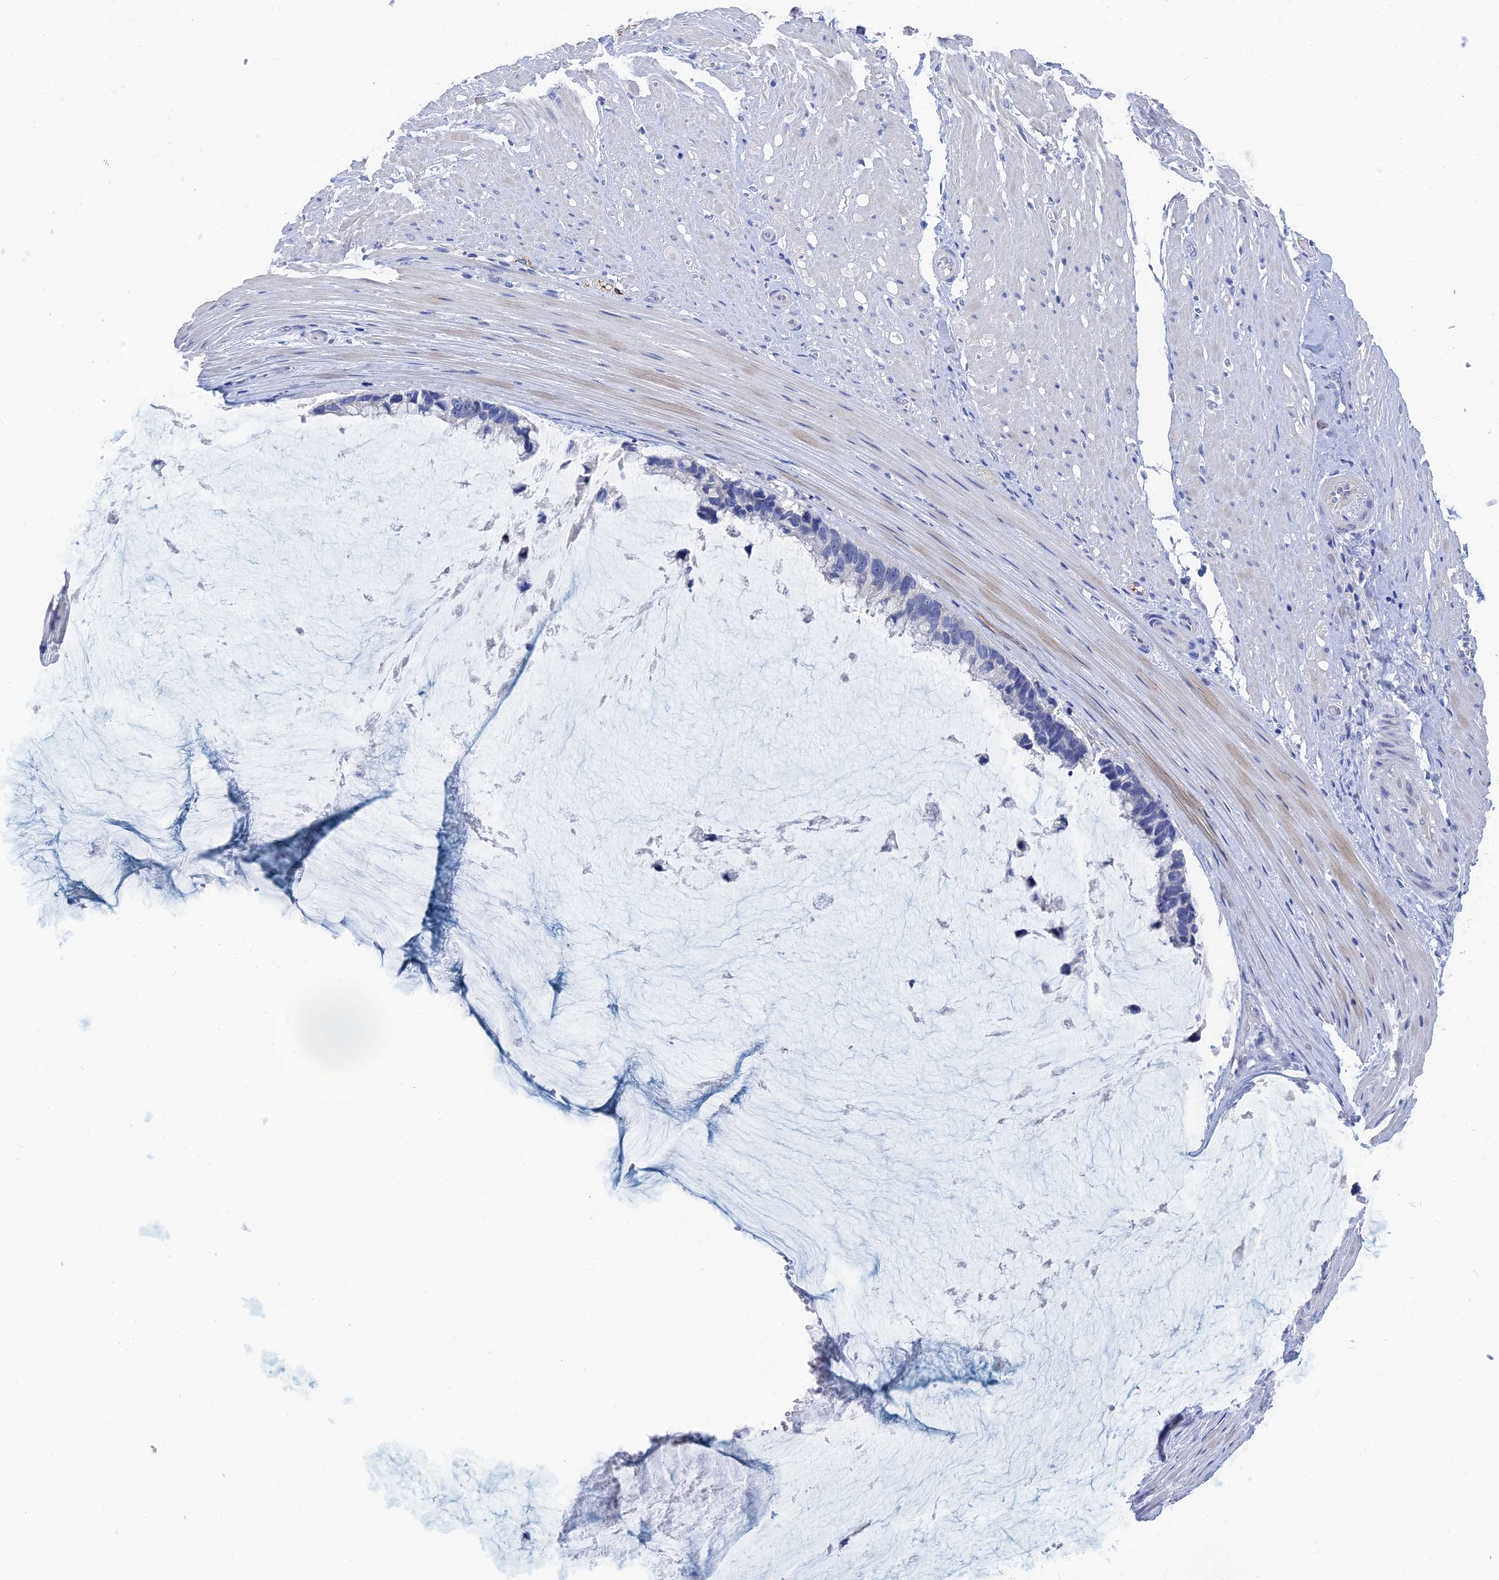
{"staining": {"intensity": "negative", "quantity": "none", "location": "none"}, "tissue": "ovarian cancer", "cell_type": "Tumor cells", "image_type": "cancer", "snomed": [{"axis": "morphology", "description": "Cystadenocarcinoma, mucinous, NOS"}, {"axis": "topography", "description": "Ovary"}], "caption": "Tumor cells are negative for protein expression in human ovarian mucinous cystadenocarcinoma.", "gene": "GFAP", "patient": {"sex": "female", "age": 39}}